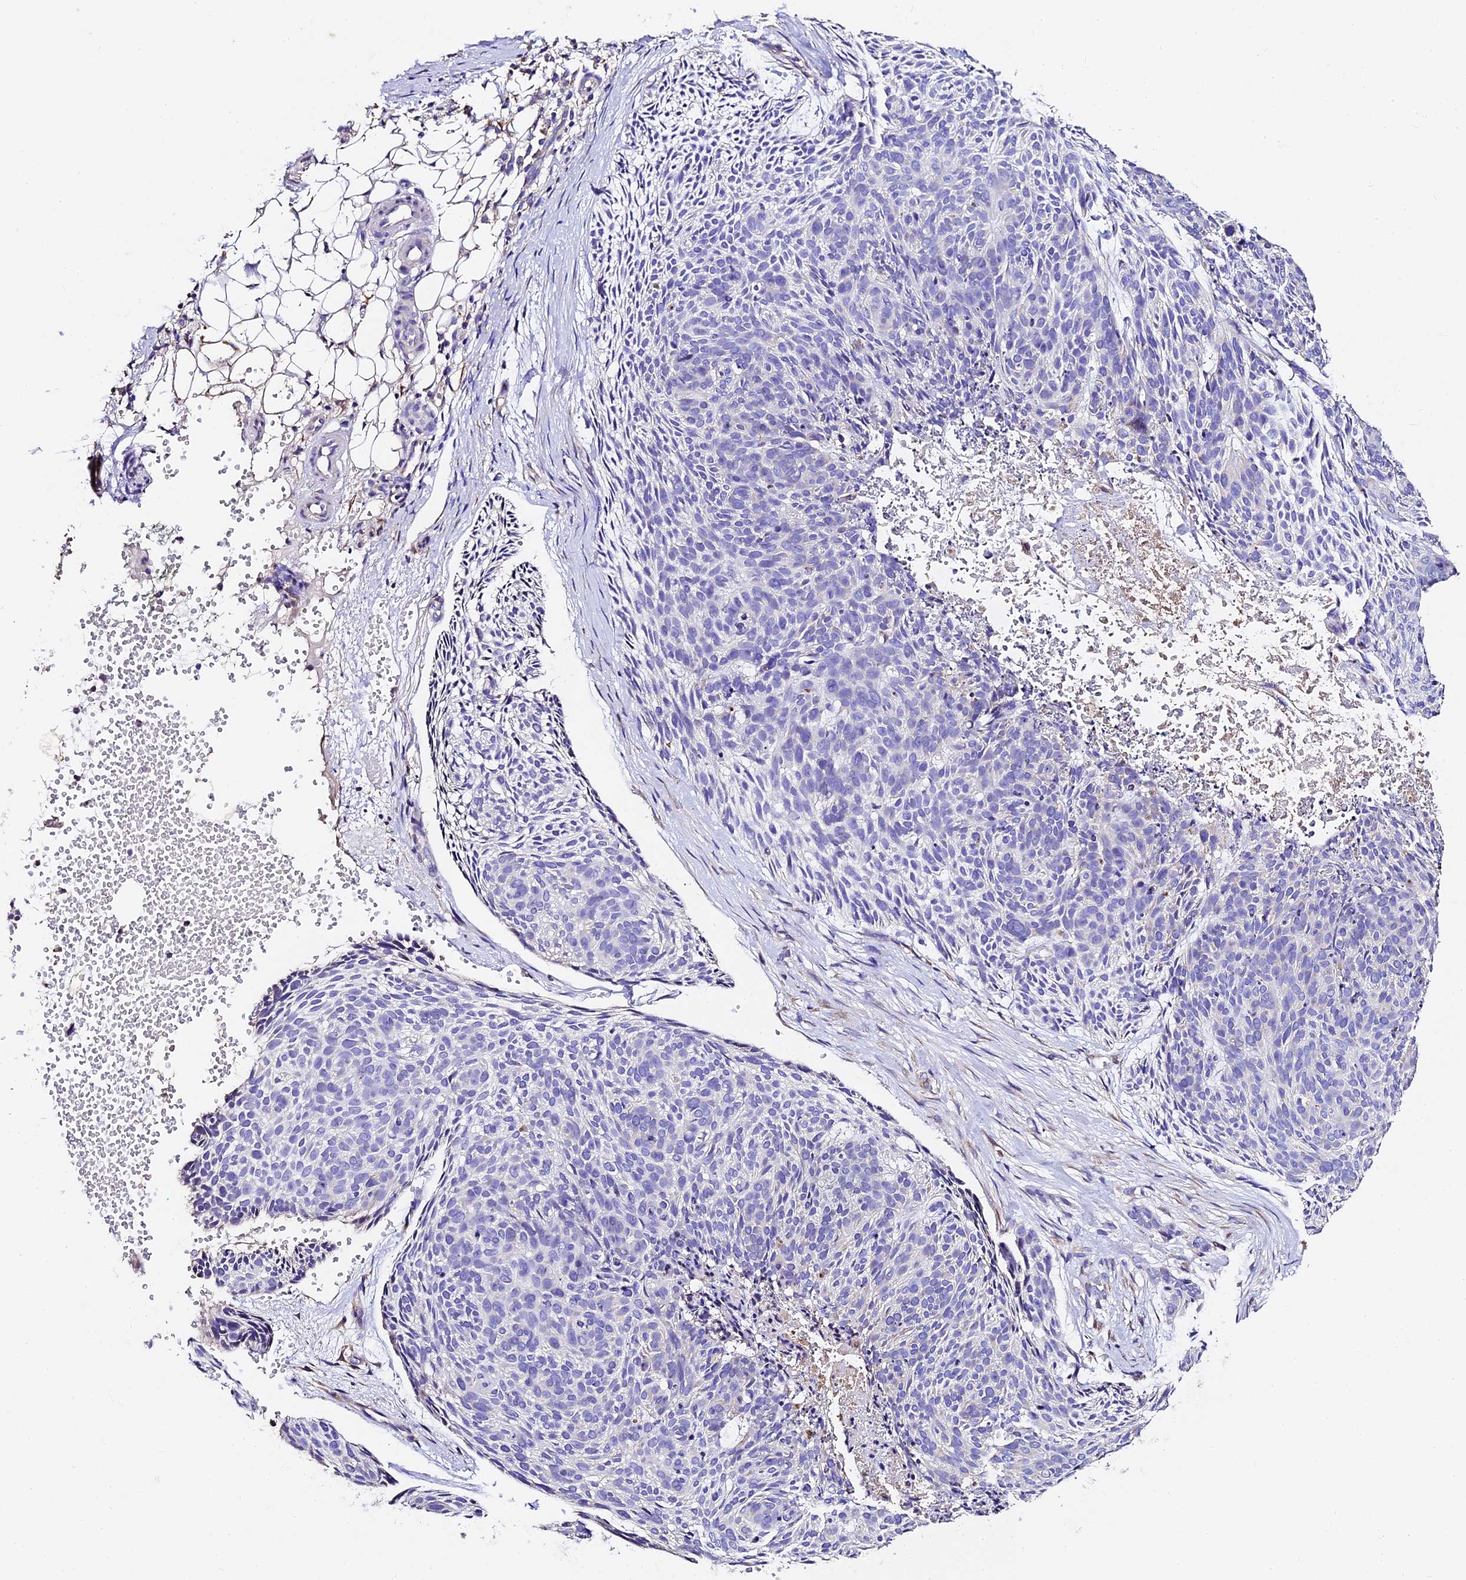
{"staining": {"intensity": "negative", "quantity": "none", "location": "none"}, "tissue": "skin cancer", "cell_type": "Tumor cells", "image_type": "cancer", "snomed": [{"axis": "morphology", "description": "Normal tissue, NOS"}, {"axis": "morphology", "description": "Basal cell carcinoma"}, {"axis": "topography", "description": "Skin"}], "caption": "Immunohistochemistry photomicrograph of human skin basal cell carcinoma stained for a protein (brown), which exhibits no staining in tumor cells.", "gene": "FREM3", "patient": {"sex": "male", "age": 66}}